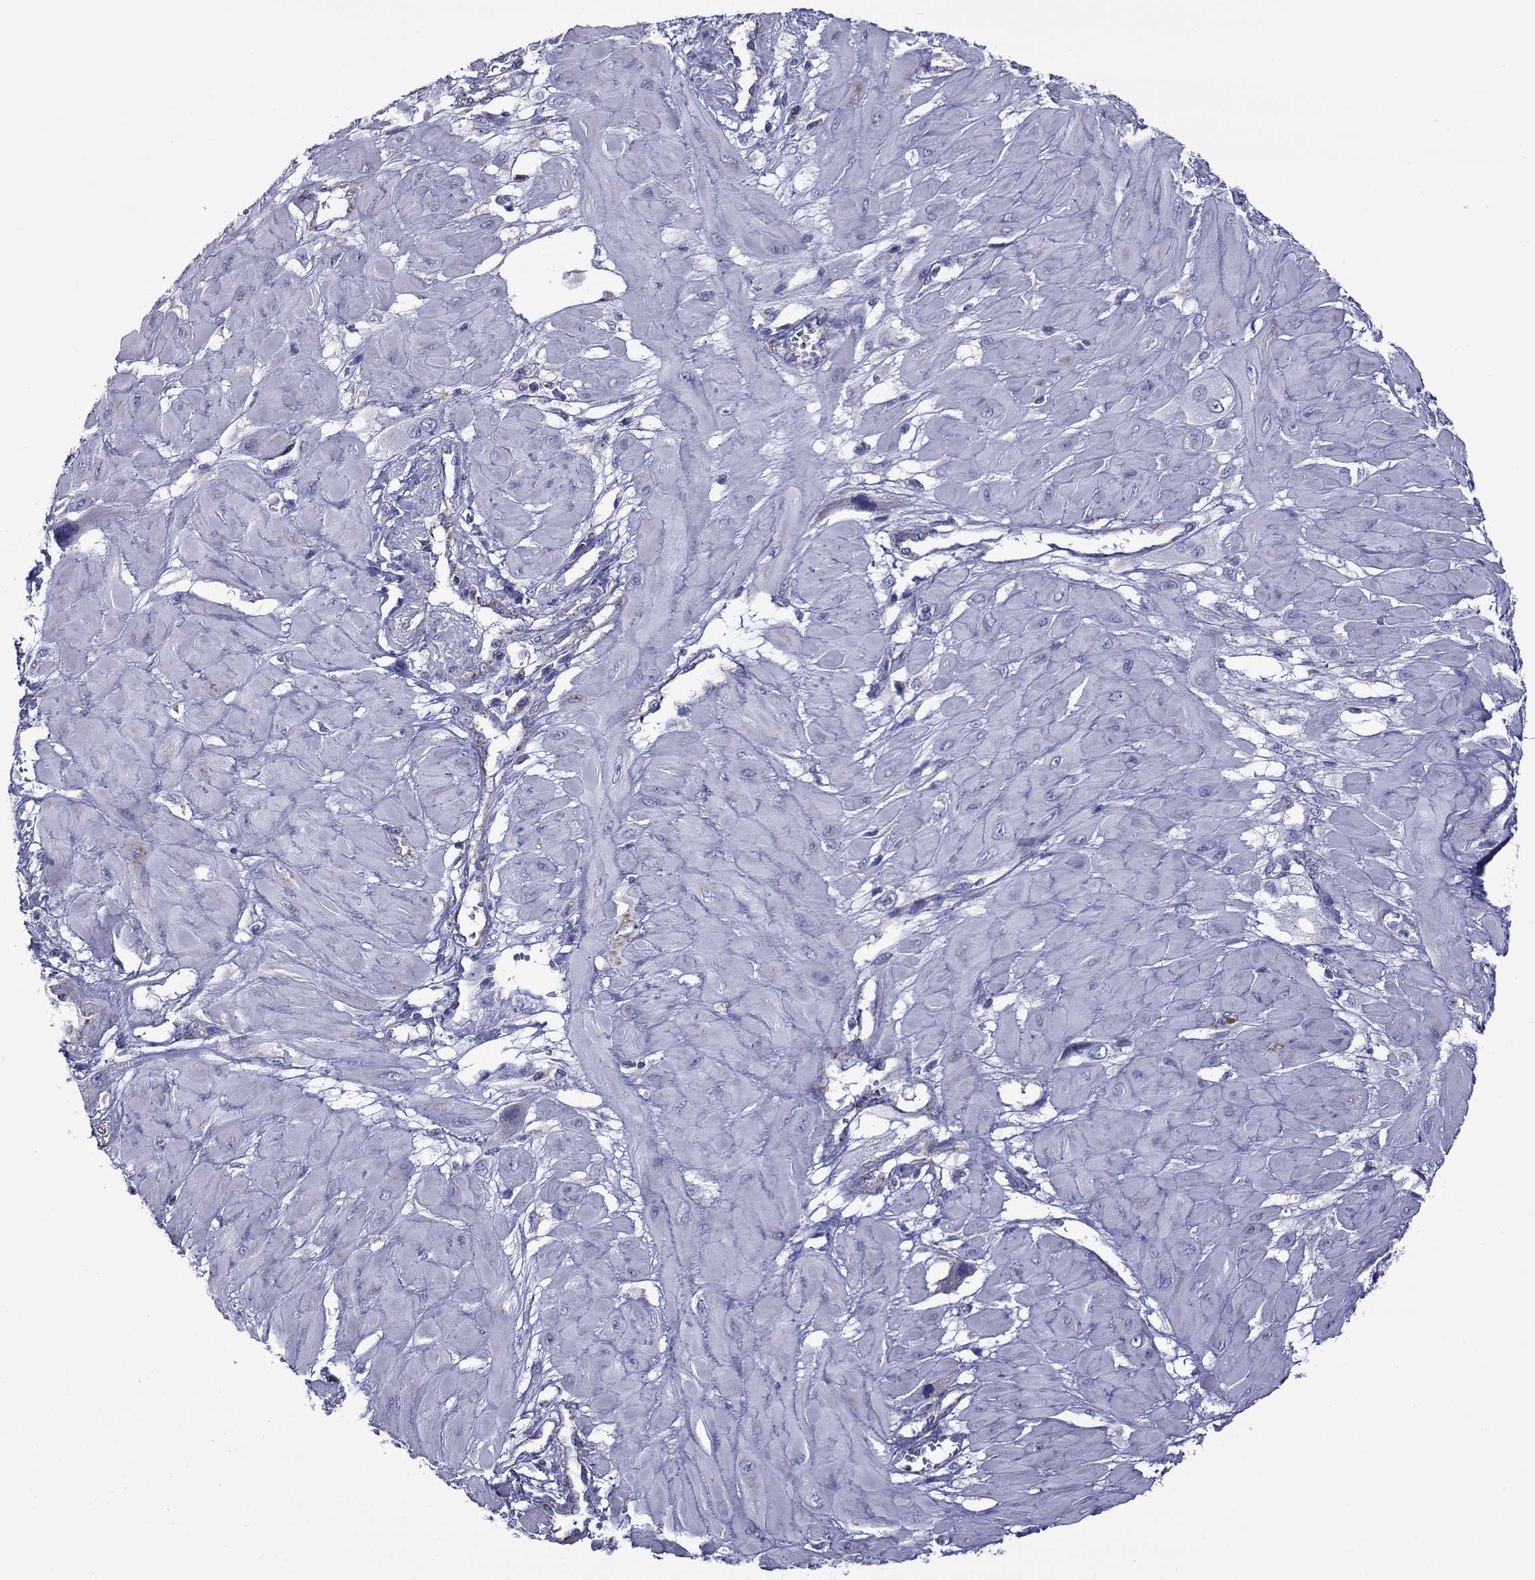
{"staining": {"intensity": "weak", "quantity": "<25%", "location": "cytoplasmic/membranous"}, "tissue": "cervical cancer", "cell_type": "Tumor cells", "image_type": "cancer", "snomed": [{"axis": "morphology", "description": "Squamous cell carcinoma, NOS"}, {"axis": "topography", "description": "Cervix"}], "caption": "There is no significant positivity in tumor cells of squamous cell carcinoma (cervical).", "gene": "ACADSB", "patient": {"sex": "female", "age": 34}}